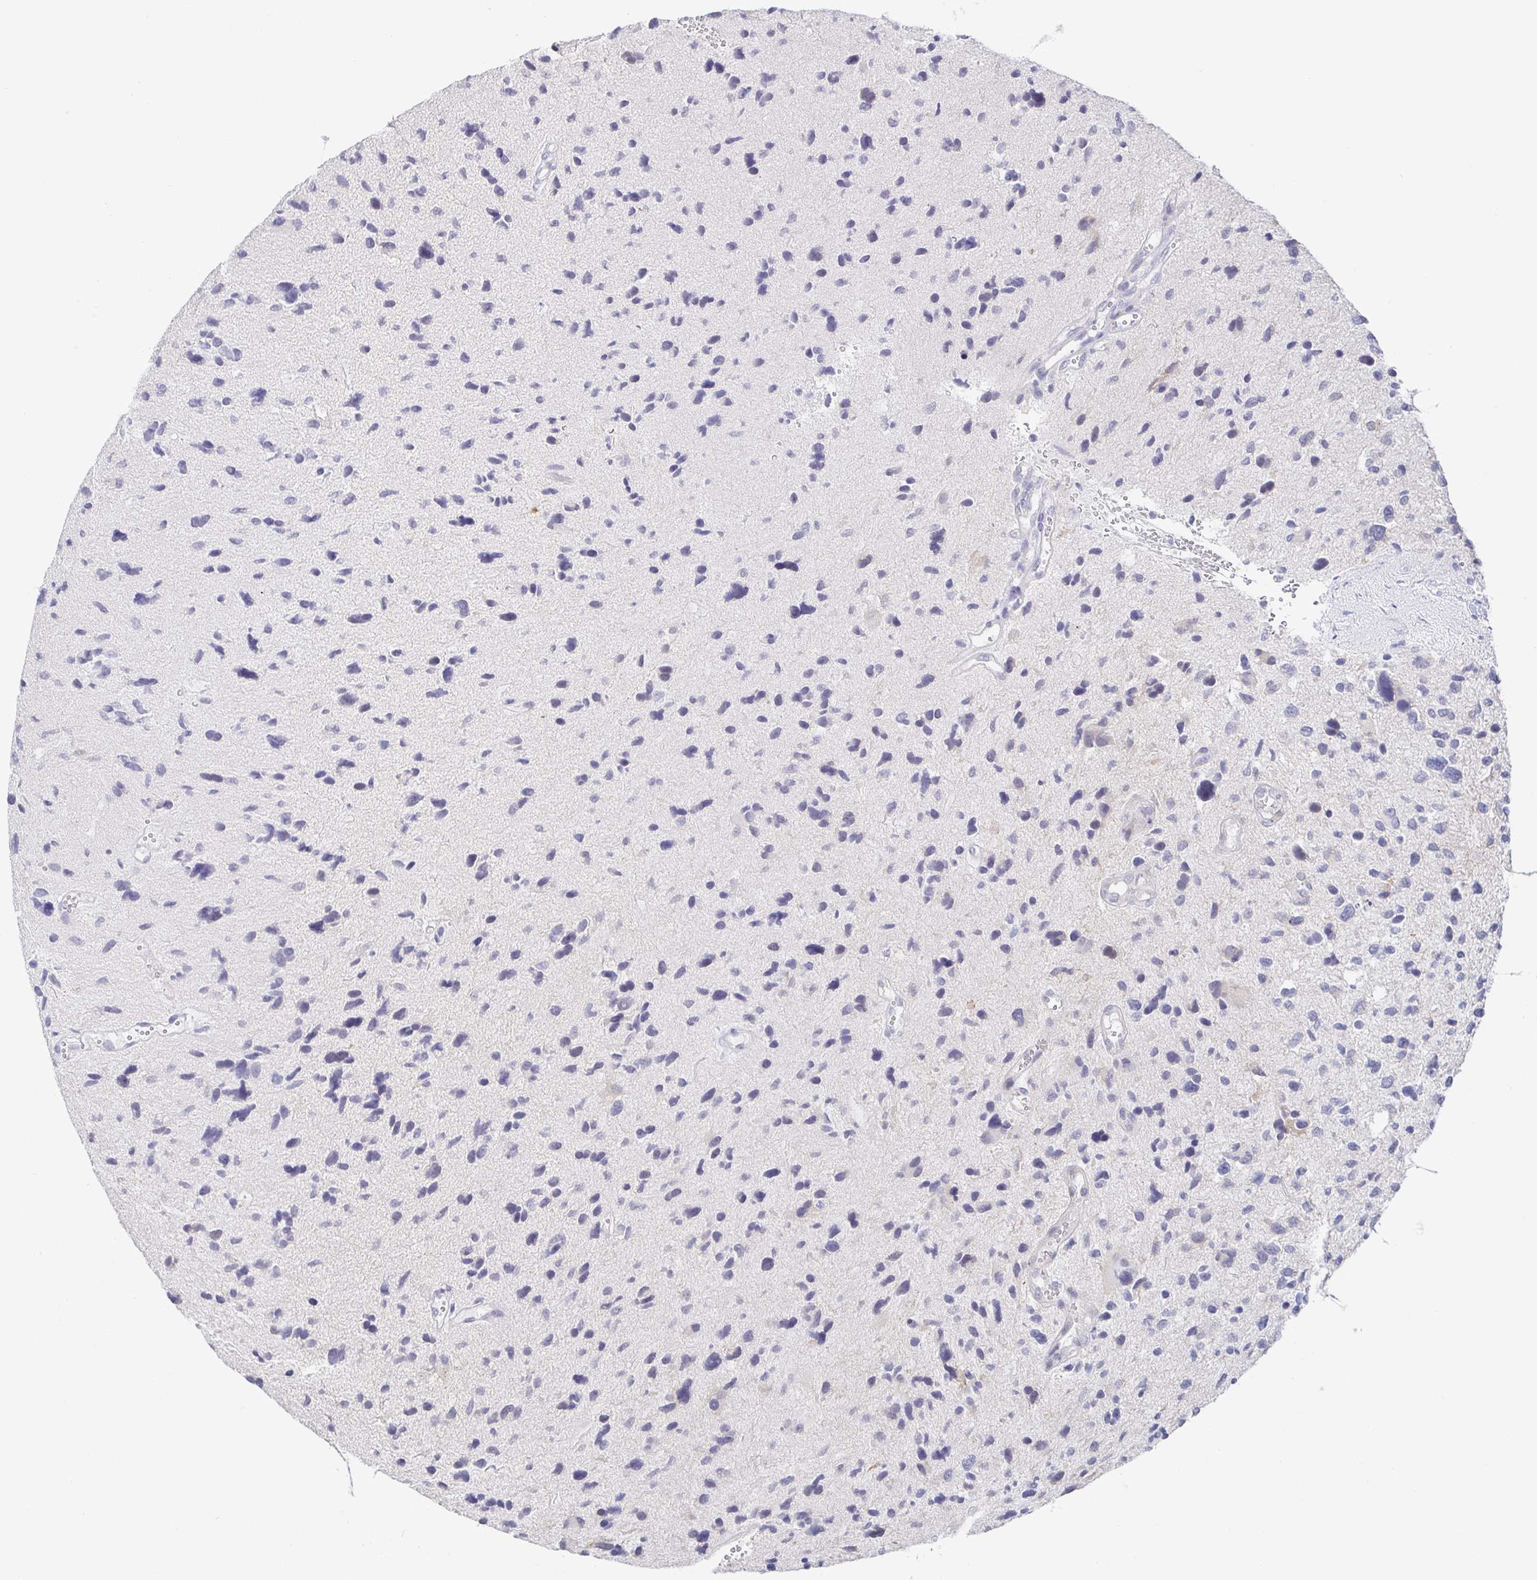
{"staining": {"intensity": "negative", "quantity": "none", "location": "none"}, "tissue": "glioma", "cell_type": "Tumor cells", "image_type": "cancer", "snomed": [{"axis": "morphology", "description": "Glioma, malignant, High grade"}, {"axis": "topography", "description": "Brain"}], "caption": "Human glioma stained for a protein using immunohistochemistry demonstrates no staining in tumor cells.", "gene": "CIT", "patient": {"sex": "female", "age": 11}}